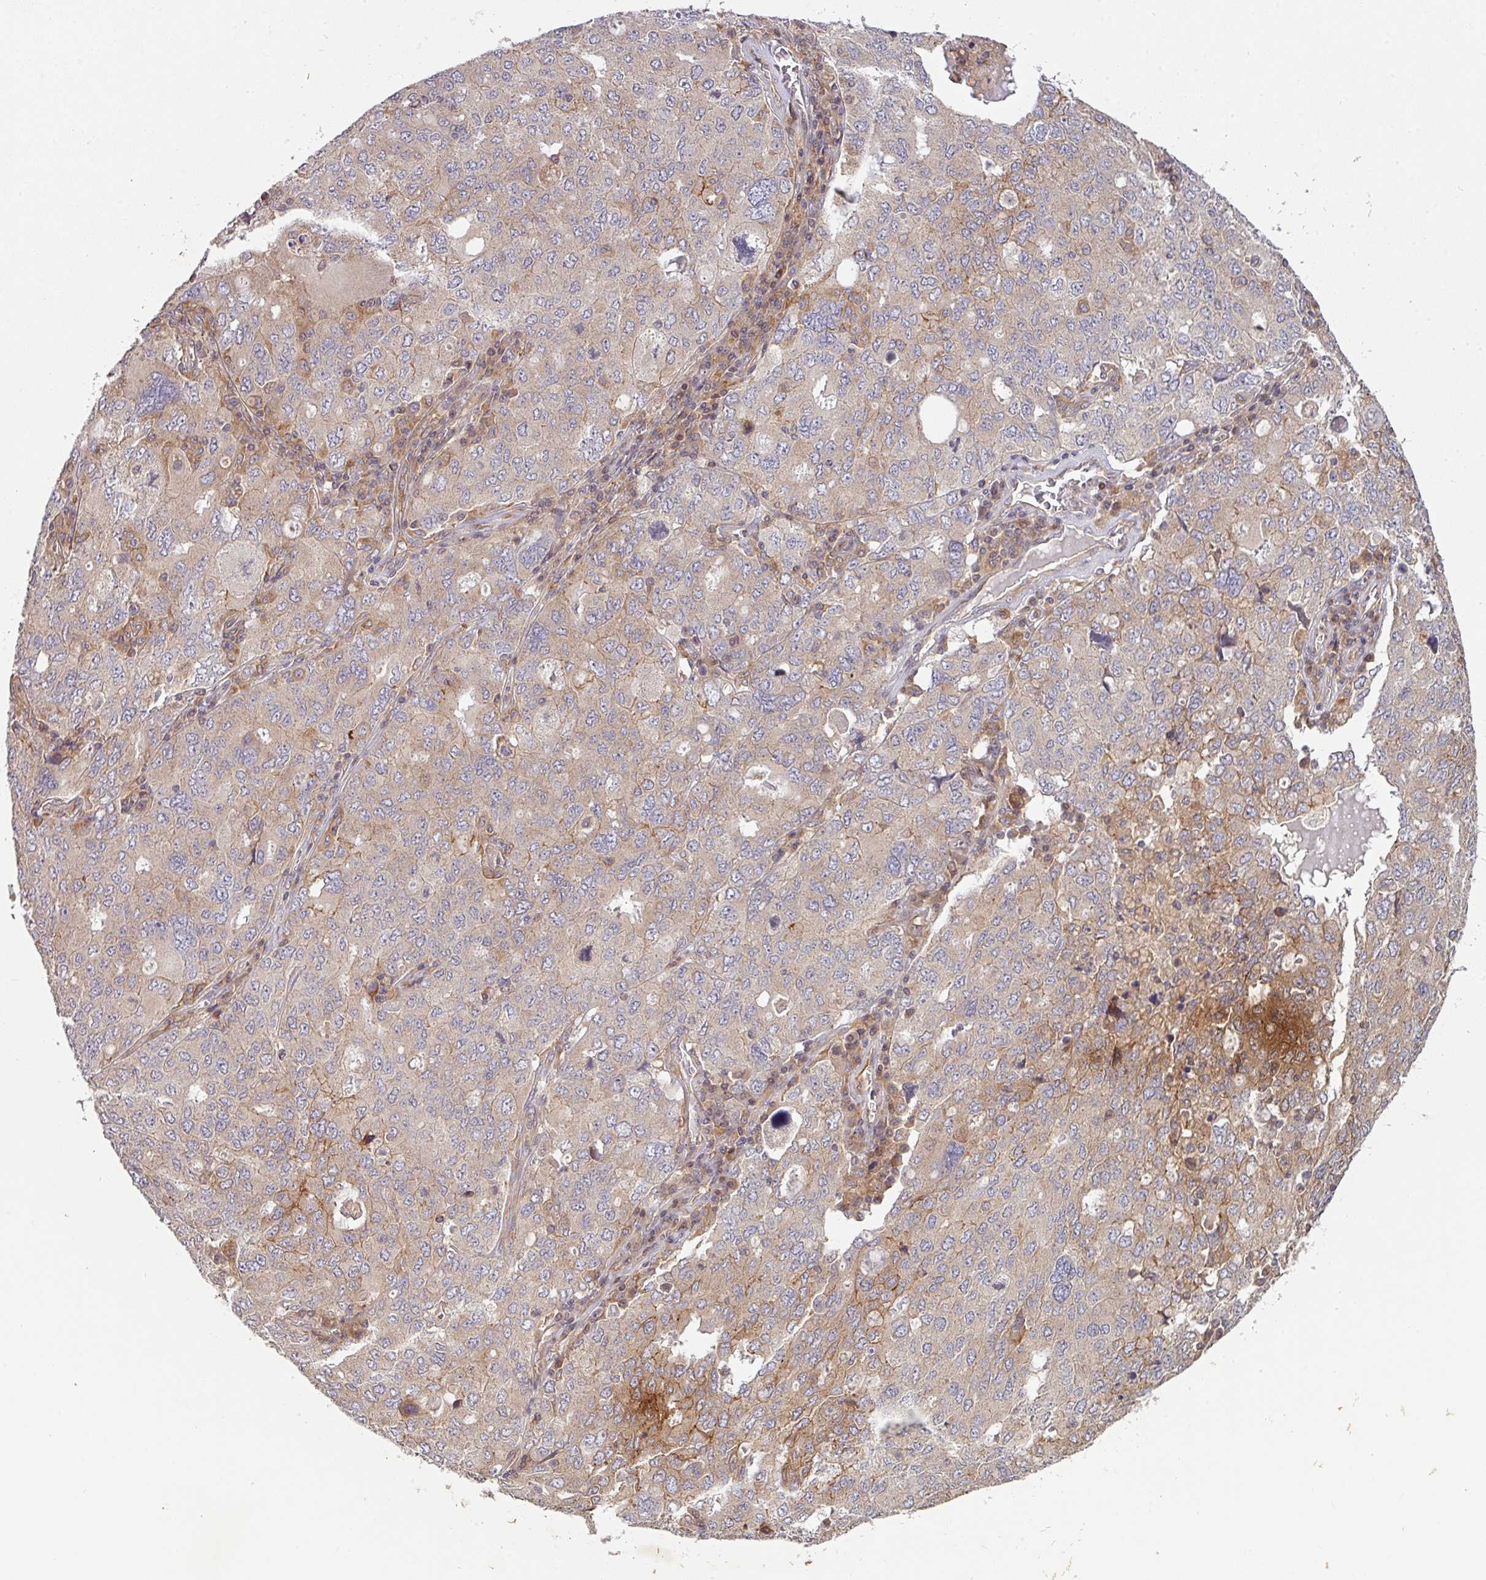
{"staining": {"intensity": "moderate", "quantity": "<25%", "location": "cytoplasmic/membranous"}, "tissue": "ovarian cancer", "cell_type": "Tumor cells", "image_type": "cancer", "snomed": [{"axis": "morphology", "description": "Carcinoma, endometroid"}, {"axis": "topography", "description": "Ovary"}], "caption": "IHC of human ovarian endometroid carcinoma displays low levels of moderate cytoplasmic/membranous staining in approximately <25% of tumor cells.", "gene": "CYFIP2", "patient": {"sex": "female", "age": 62}}